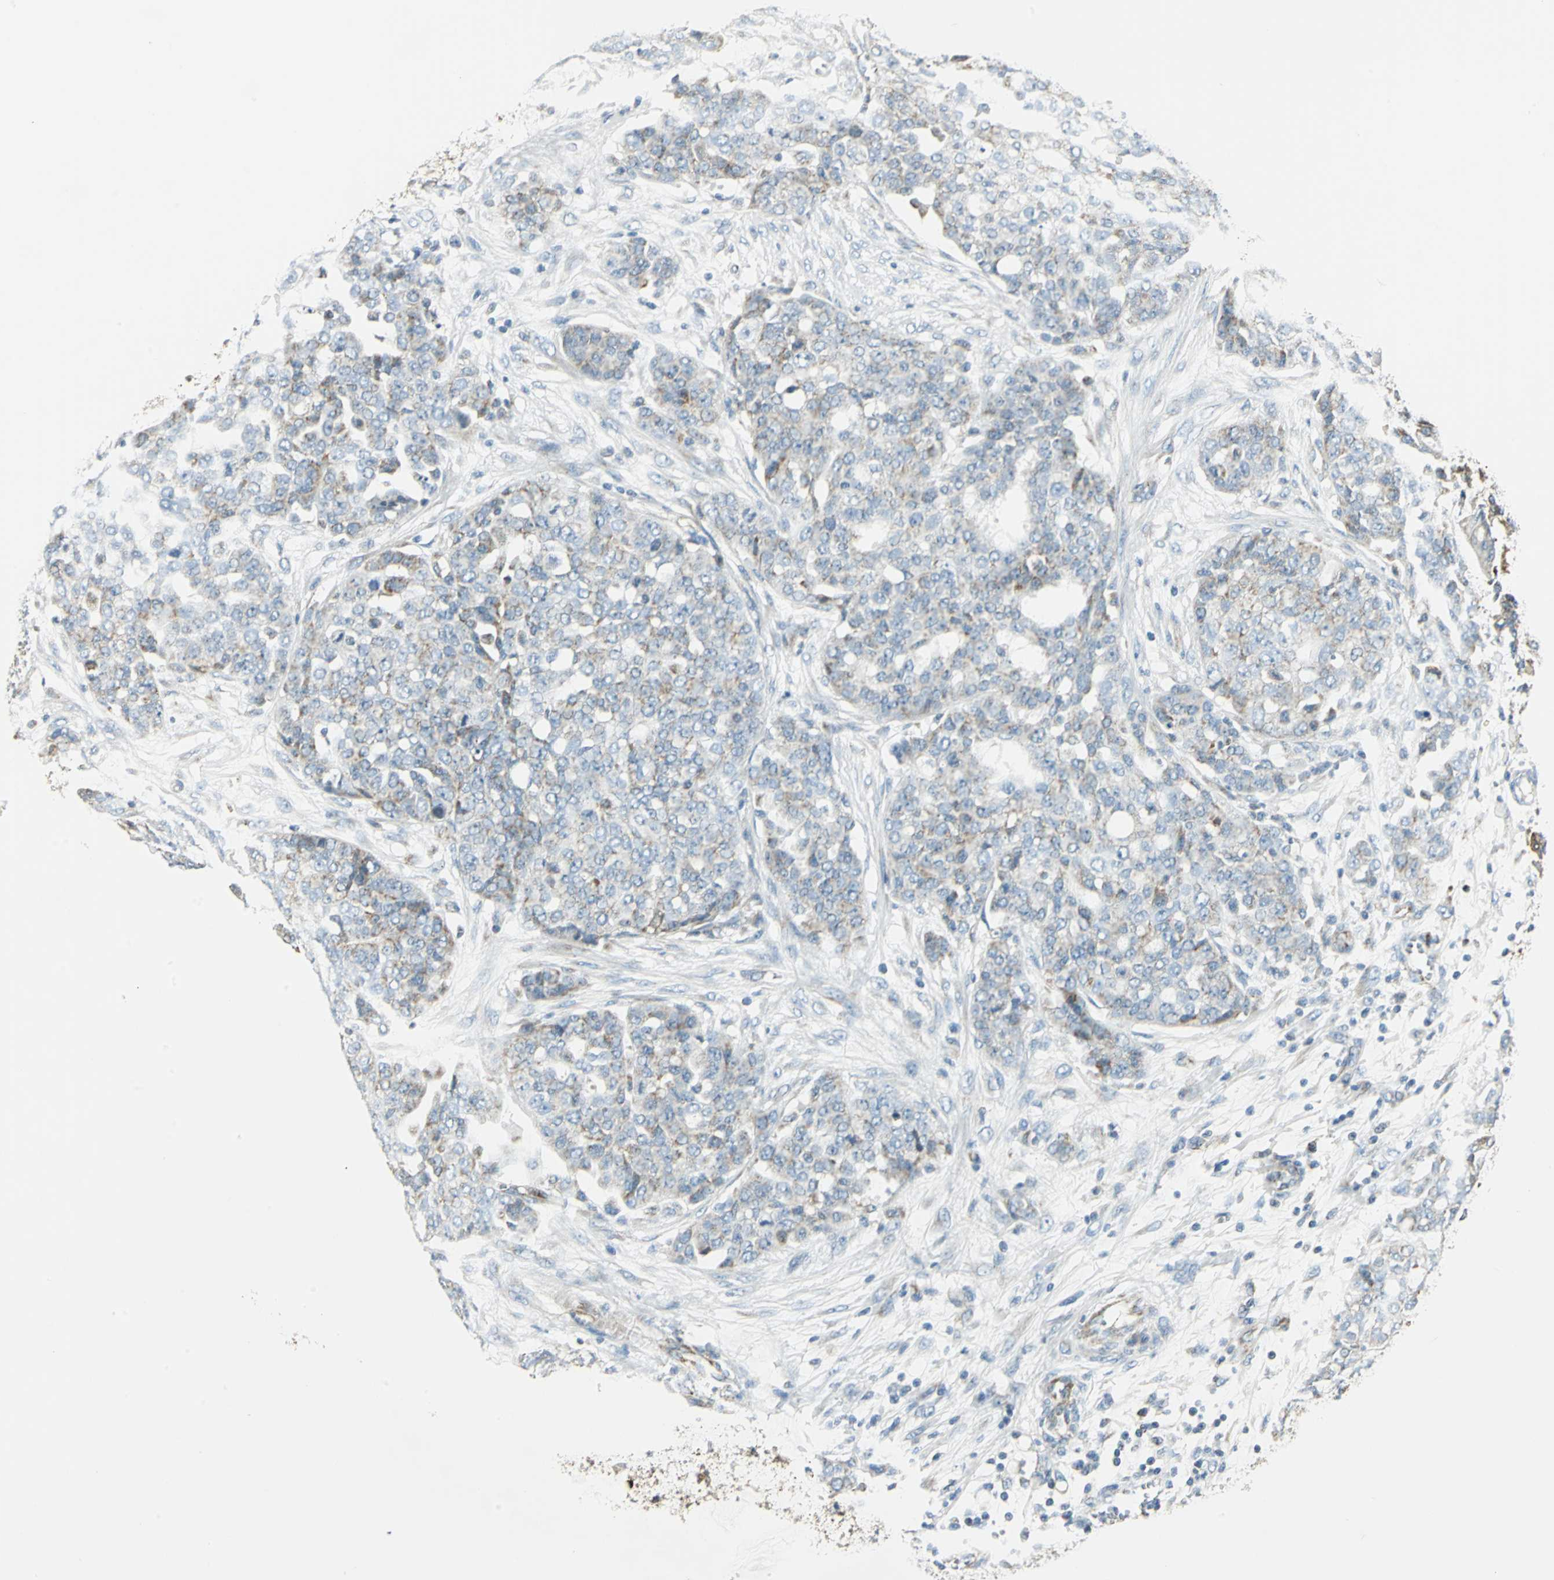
{"staining": {"intensity": "moderate", "quantity": "<25%", "location": "cytoplasmic/membranous"}, "tissue": "ovarian cancer", "cell_type": "Tumor cells", "image_type": "cancer", "snomed": [{"axis": "morphology", "description": "Cystadenocarcinoma, serous, NOS"}, {"axis": "topography", "description": "Soft tissue"}, {"axis": "topography", "description": "Ovary"}], "caption": "A high-resolution histopathology image shows immunohistochemistry staining of ovarian cancer (serous cystadenocarcinoma), which exhibits moderate cytoplasmic/membranous staining in about <25% of tumor cells.", "gene": "ACADM", "patient": {"sex": "female", "age": 57}}